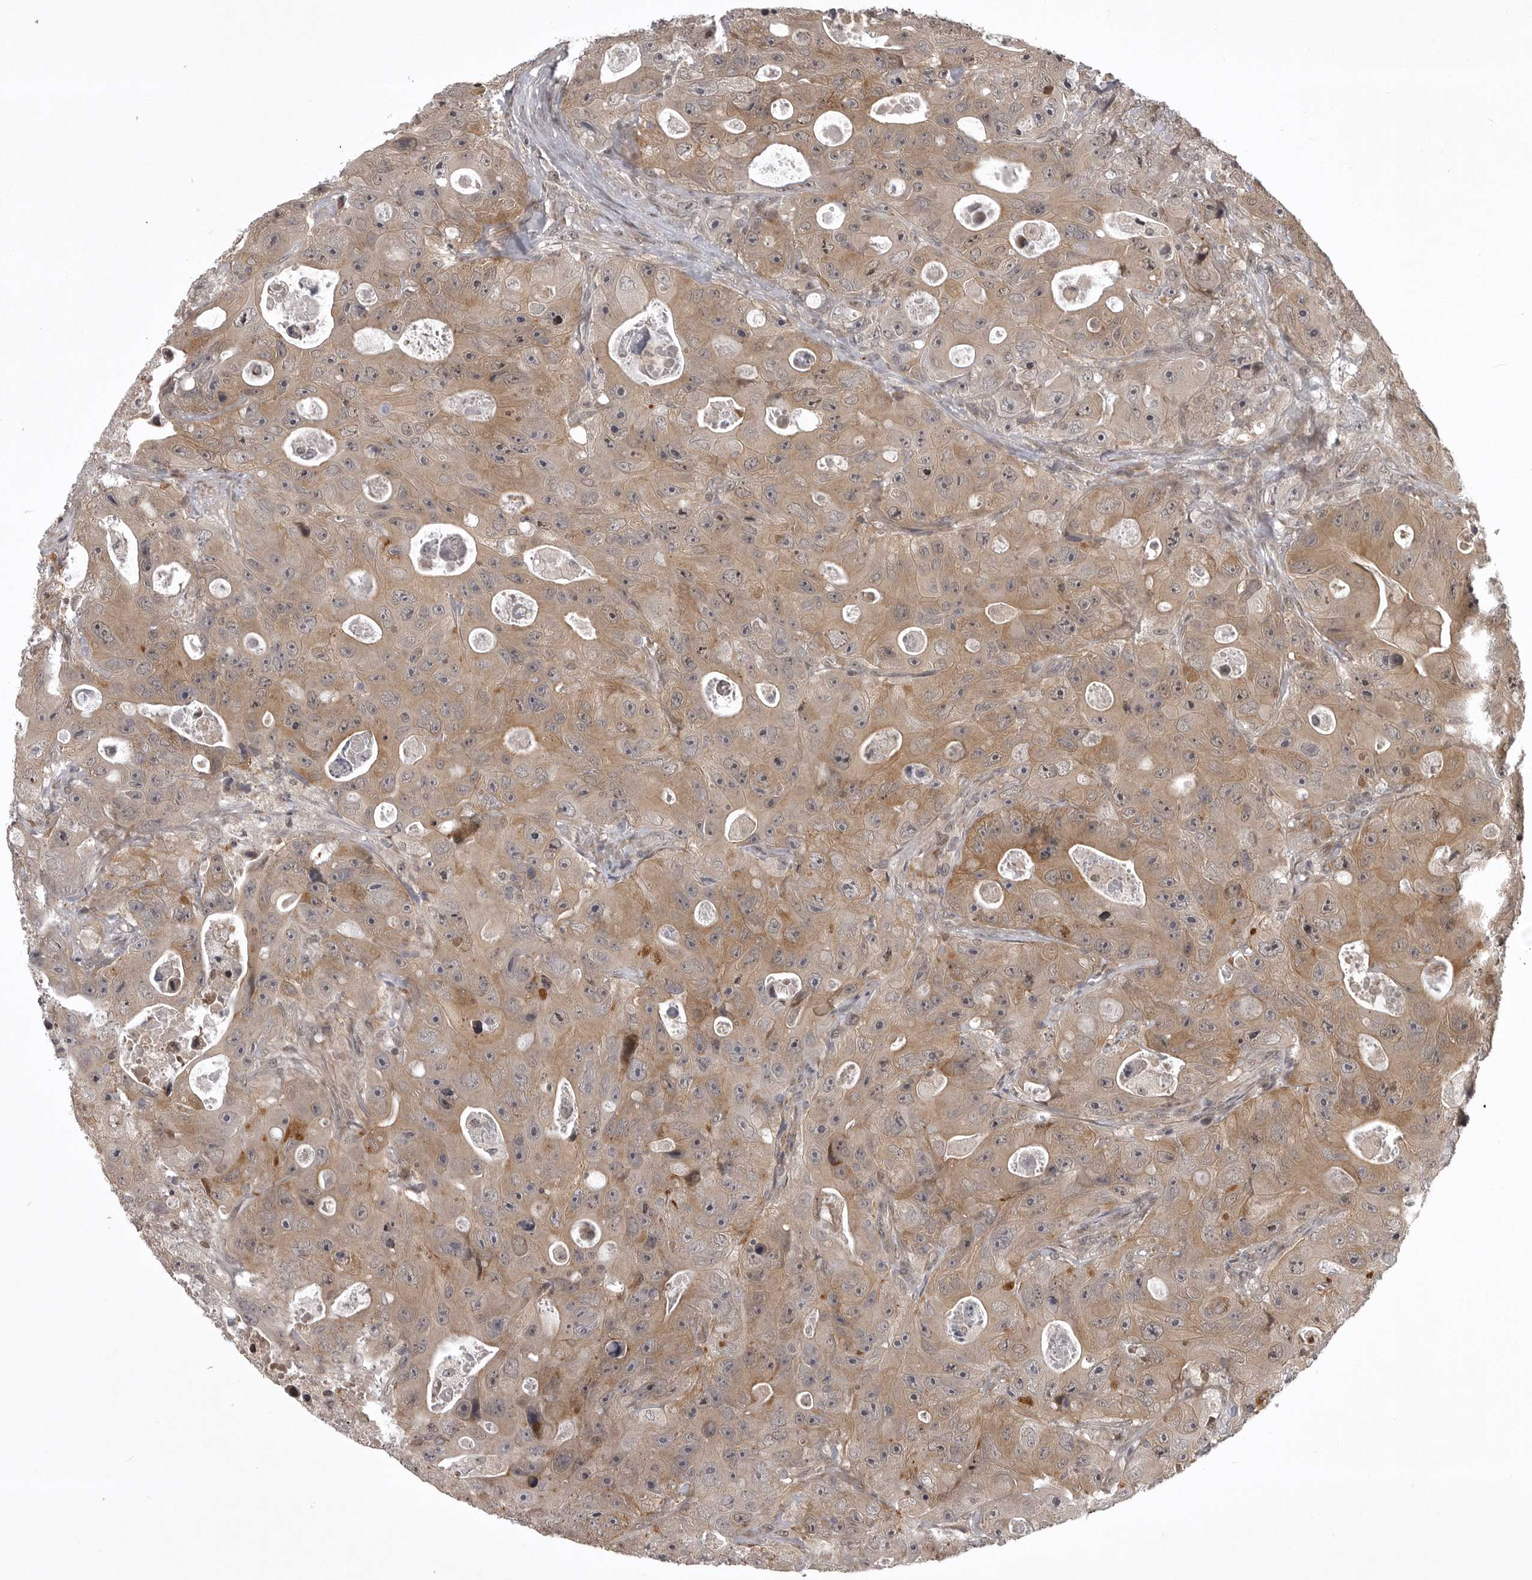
{"staining": {"intensity": "moderate", "quantity": ">75%", "location": "cytoplasmic/membranous"}, "tissue": "colorectal cancer", "cell_type": "Tumor cells", "image_type": "cancer", "snomed": [{"axis": "morphology", "description": "Adenocarcinoma, NOS"}, {"axis": "topography", "description": "Colon"}], "caption": "Protein expression analysis of colorectal cancer (adenocarcinoma) demonstrates moderate cytoplasmic/membranous expression in approximately >75% of tumor cells.", "gene": "SNX16", "patient": {"sex": "female", "age": 46}}